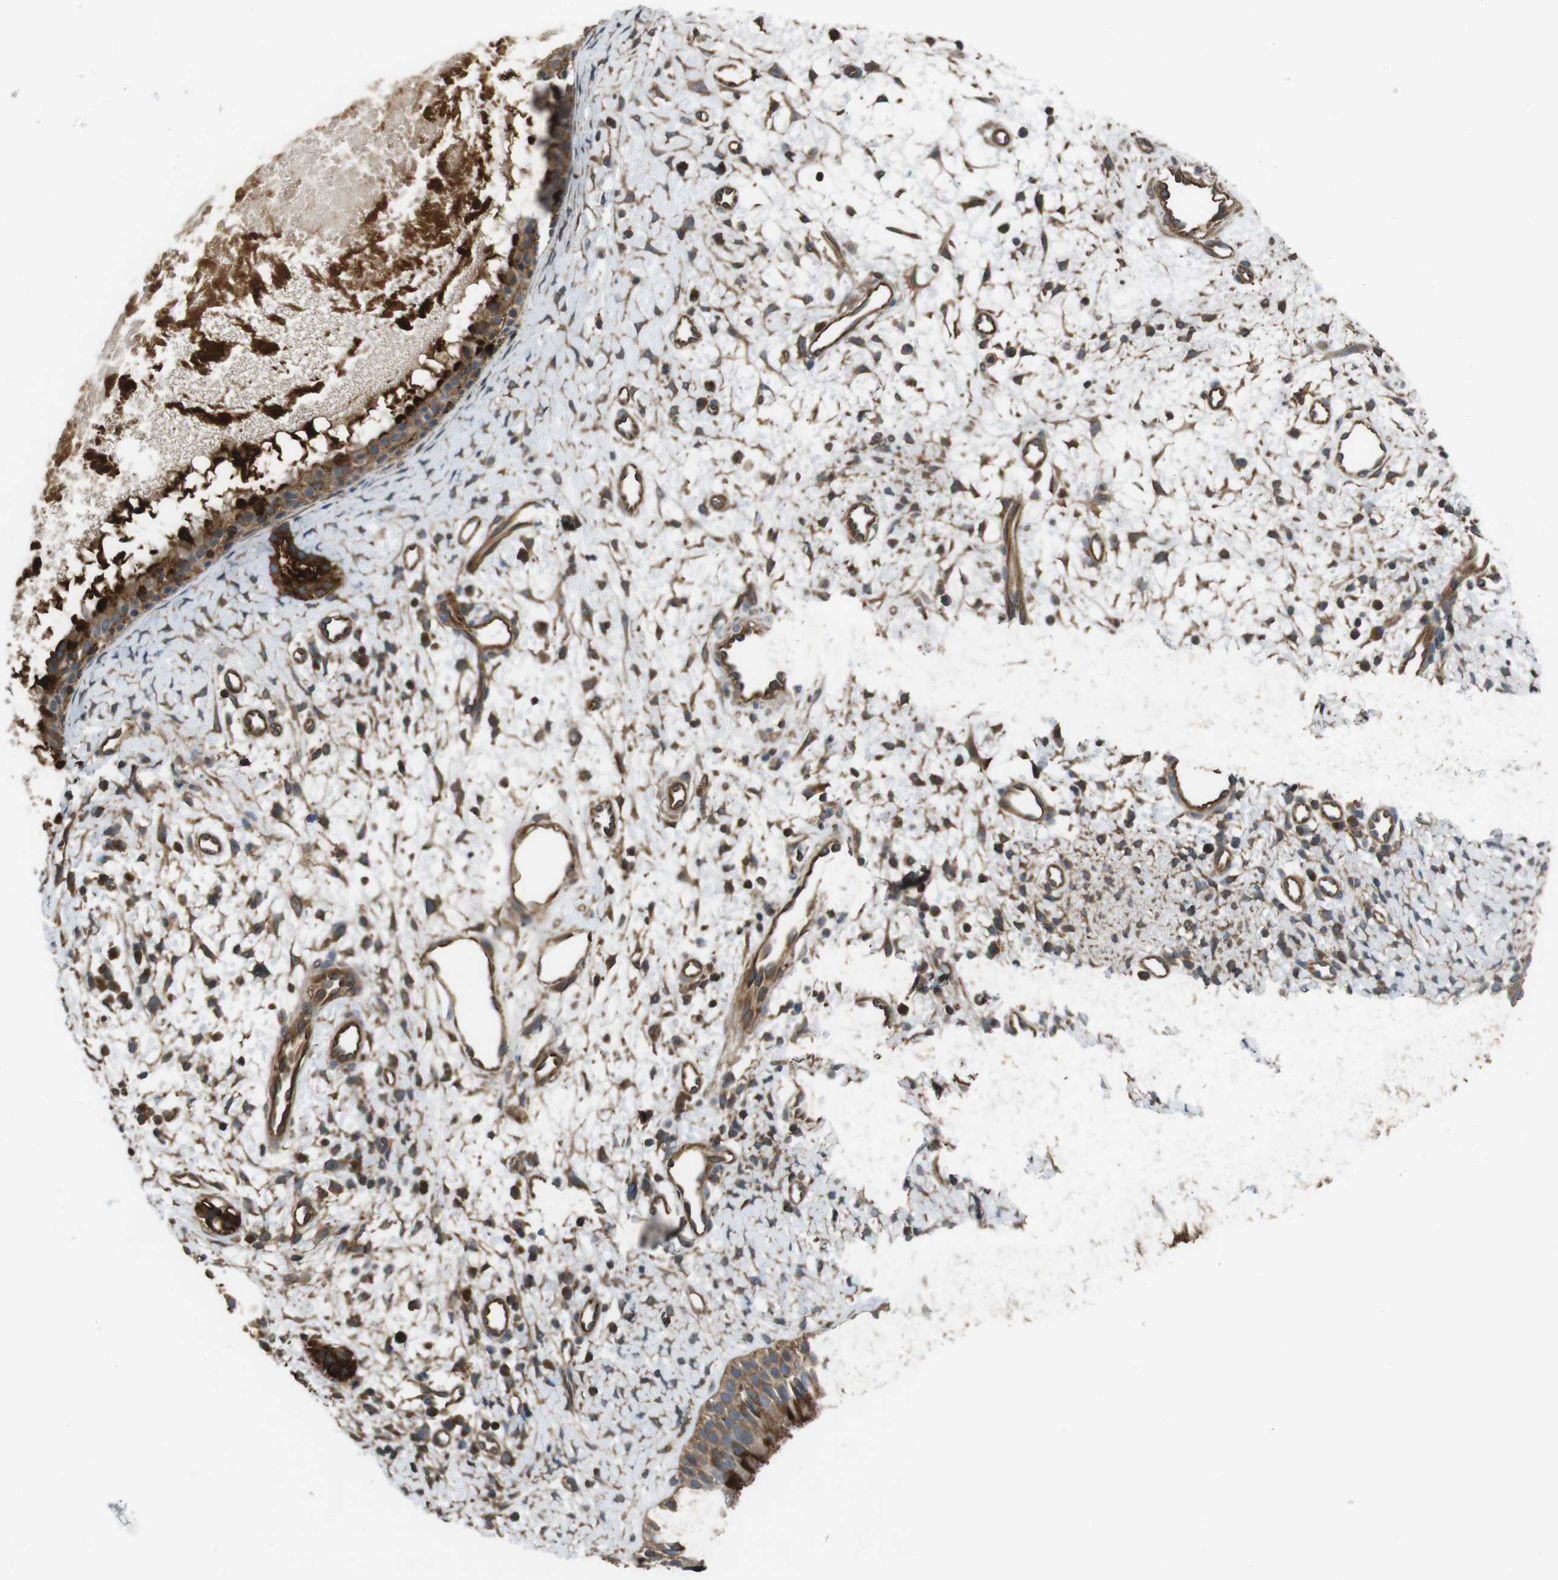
{"staining": {"intensity": "moderate", "quantity": ">75%", "location": "cytoplasmic/membranous"}, "tissue": "nasopharynx", "cell_type": "Respiratory epithelial cells", "image_type": "normal", "snomed": [{"axis": "morphology", "description": "Normal tissue, NOS"}, {"axis": "topography", "description": "Nasopharynx"}], "caption": "IHC staining of unremarkable nasopharynx, which shows medium levels of moderate cytoplasmic/membranous positivity in about >75% of respiratory epithelial cells indicating moderate cytoplasmic/membranous protein staining. The staining was performed using DAB (brown) for protein detection and nuclei were counterstained in hematoxylin (blue).", "gene": "ARHGDIA", "patient": {"sex": "male", "age": 22}}